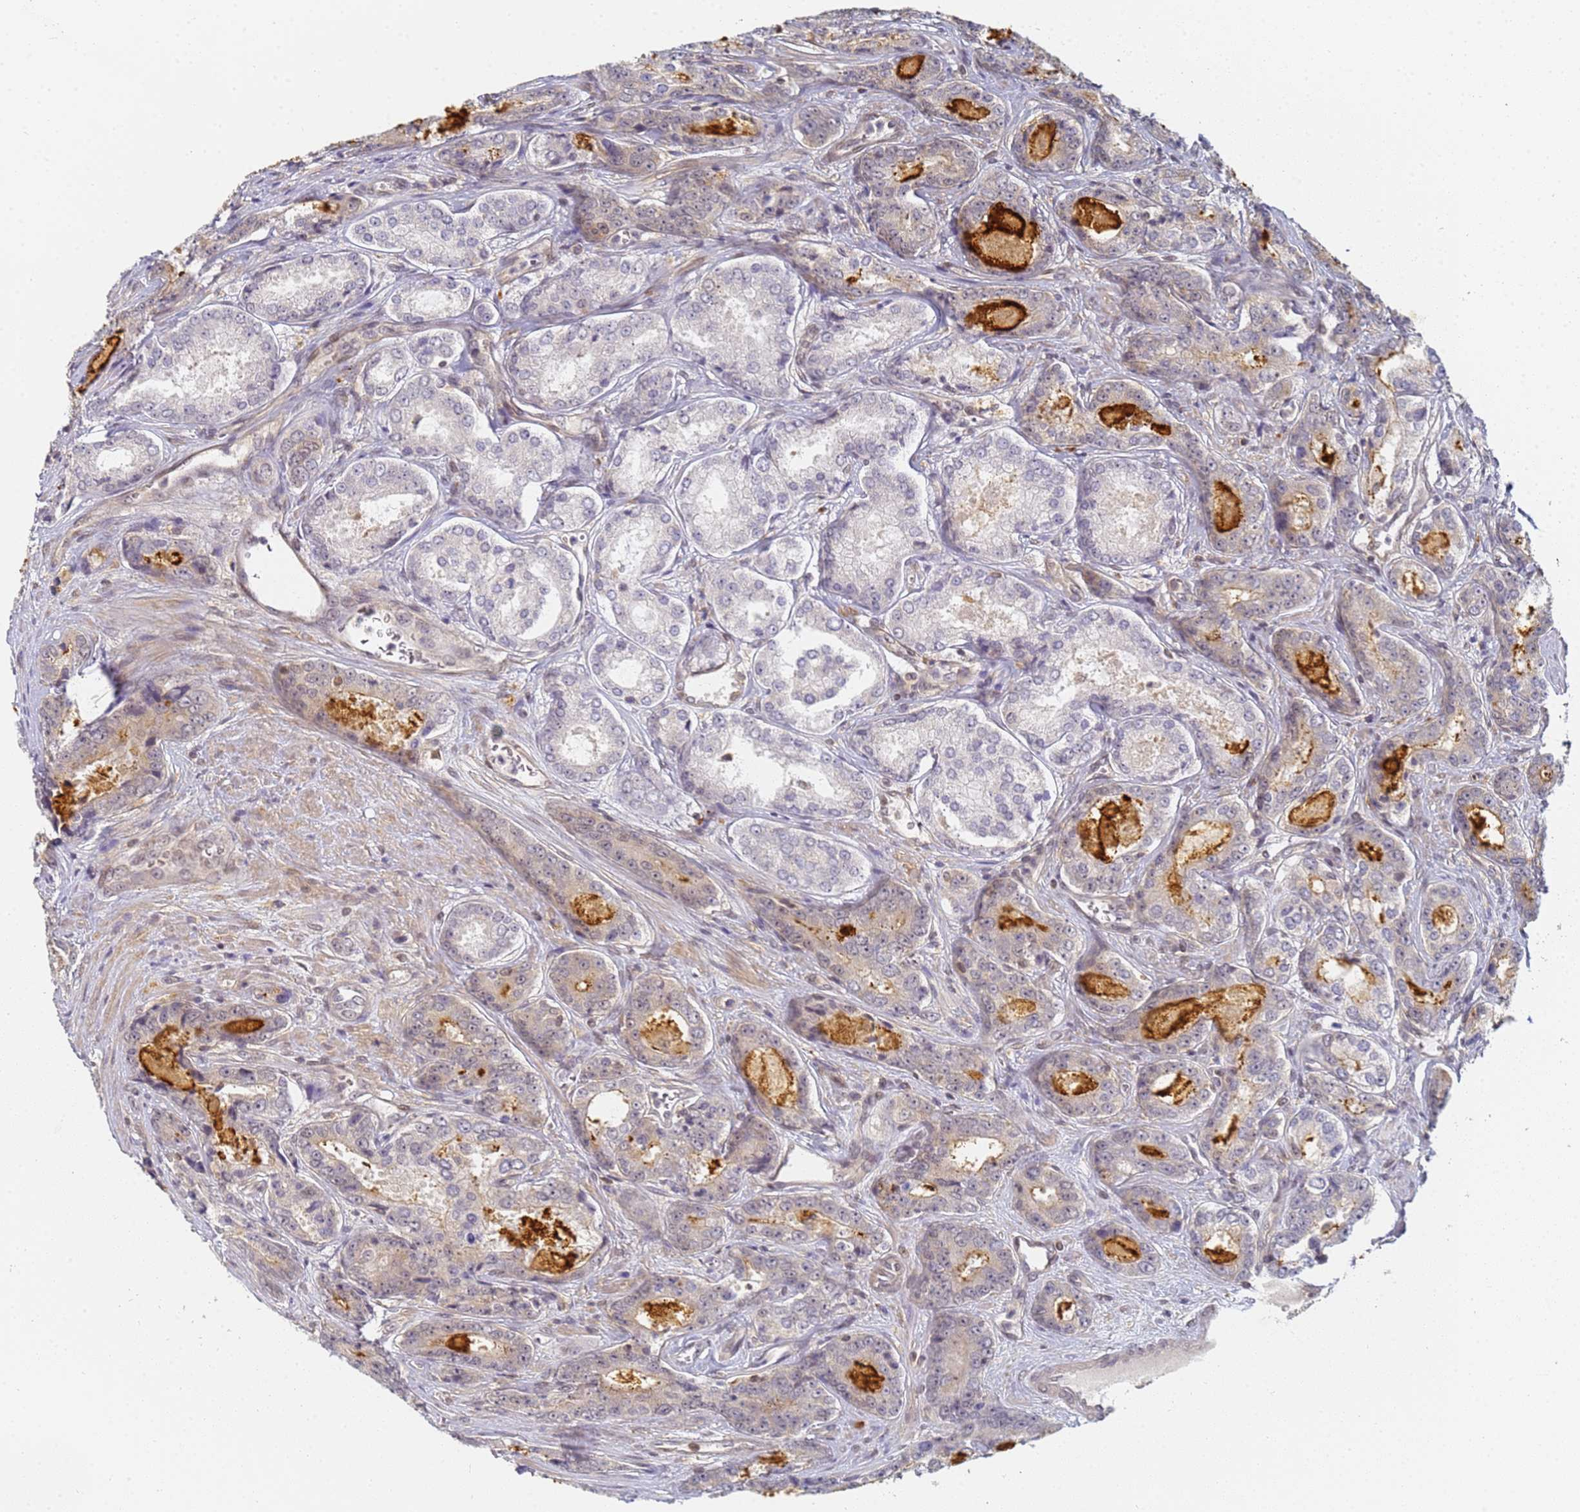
{"staining": {"intensity": "negative", "quantity": "none", "location": "none"}, "tissue": "prostate cancer", "cell_type": "Tumor cells", "image_type": "cancer", "snomed": [{"axis": "morphology", "description": "Adenocarcinoma, Low grade"}, {"axis": "topography", "description": "Prostate"}], "caption": "Immunohistochemistry (IHC) image of human prostate cancer stained for a protein (brown), which demonstrates no expression in tumor cells.", "gene": "HMCES", "patient": {"sex": "male", "age": 68}}